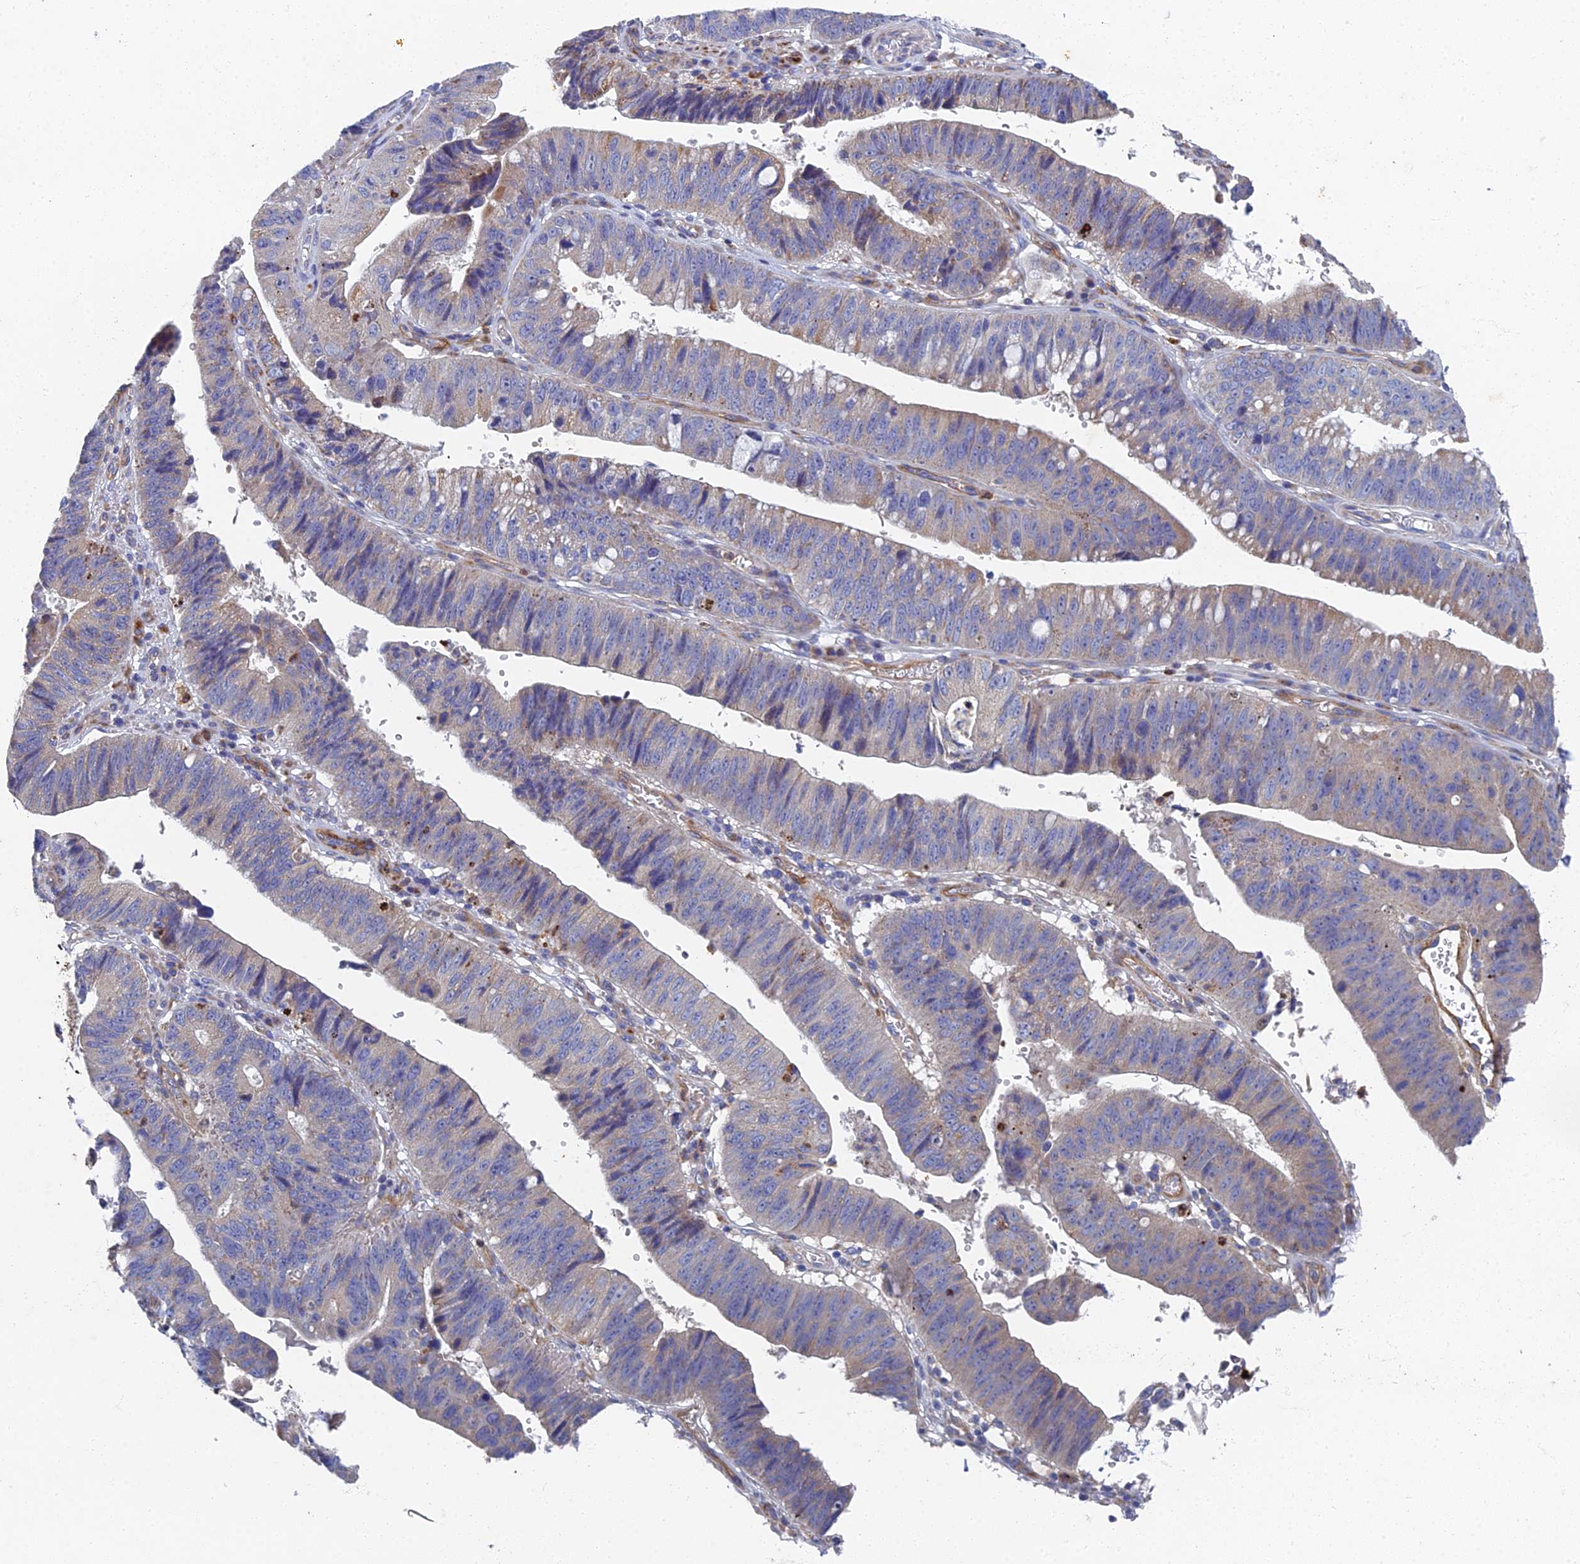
{"staining": {"intensity": "moderate", "quantity": "<25%", "location": "cytoplasmic/membranous"}, "tissue": "stomach cancer", "cell_type": "Tumor cells", "image_type": "cancer", "snomed": [{"axis": "morphology", "description": "Adenocarcinoma, NOS"}, {"axis": "topography", "description": "Stomach"}], "caption": "Stomach adenocarcinoma was stained to show a protein in brown. There is low levels of moderate cytoplasmic/membranous staining in about <25% of tumor cells.", "gene": "RNASEK", "patient": {"sex": "male", "age": 59}}